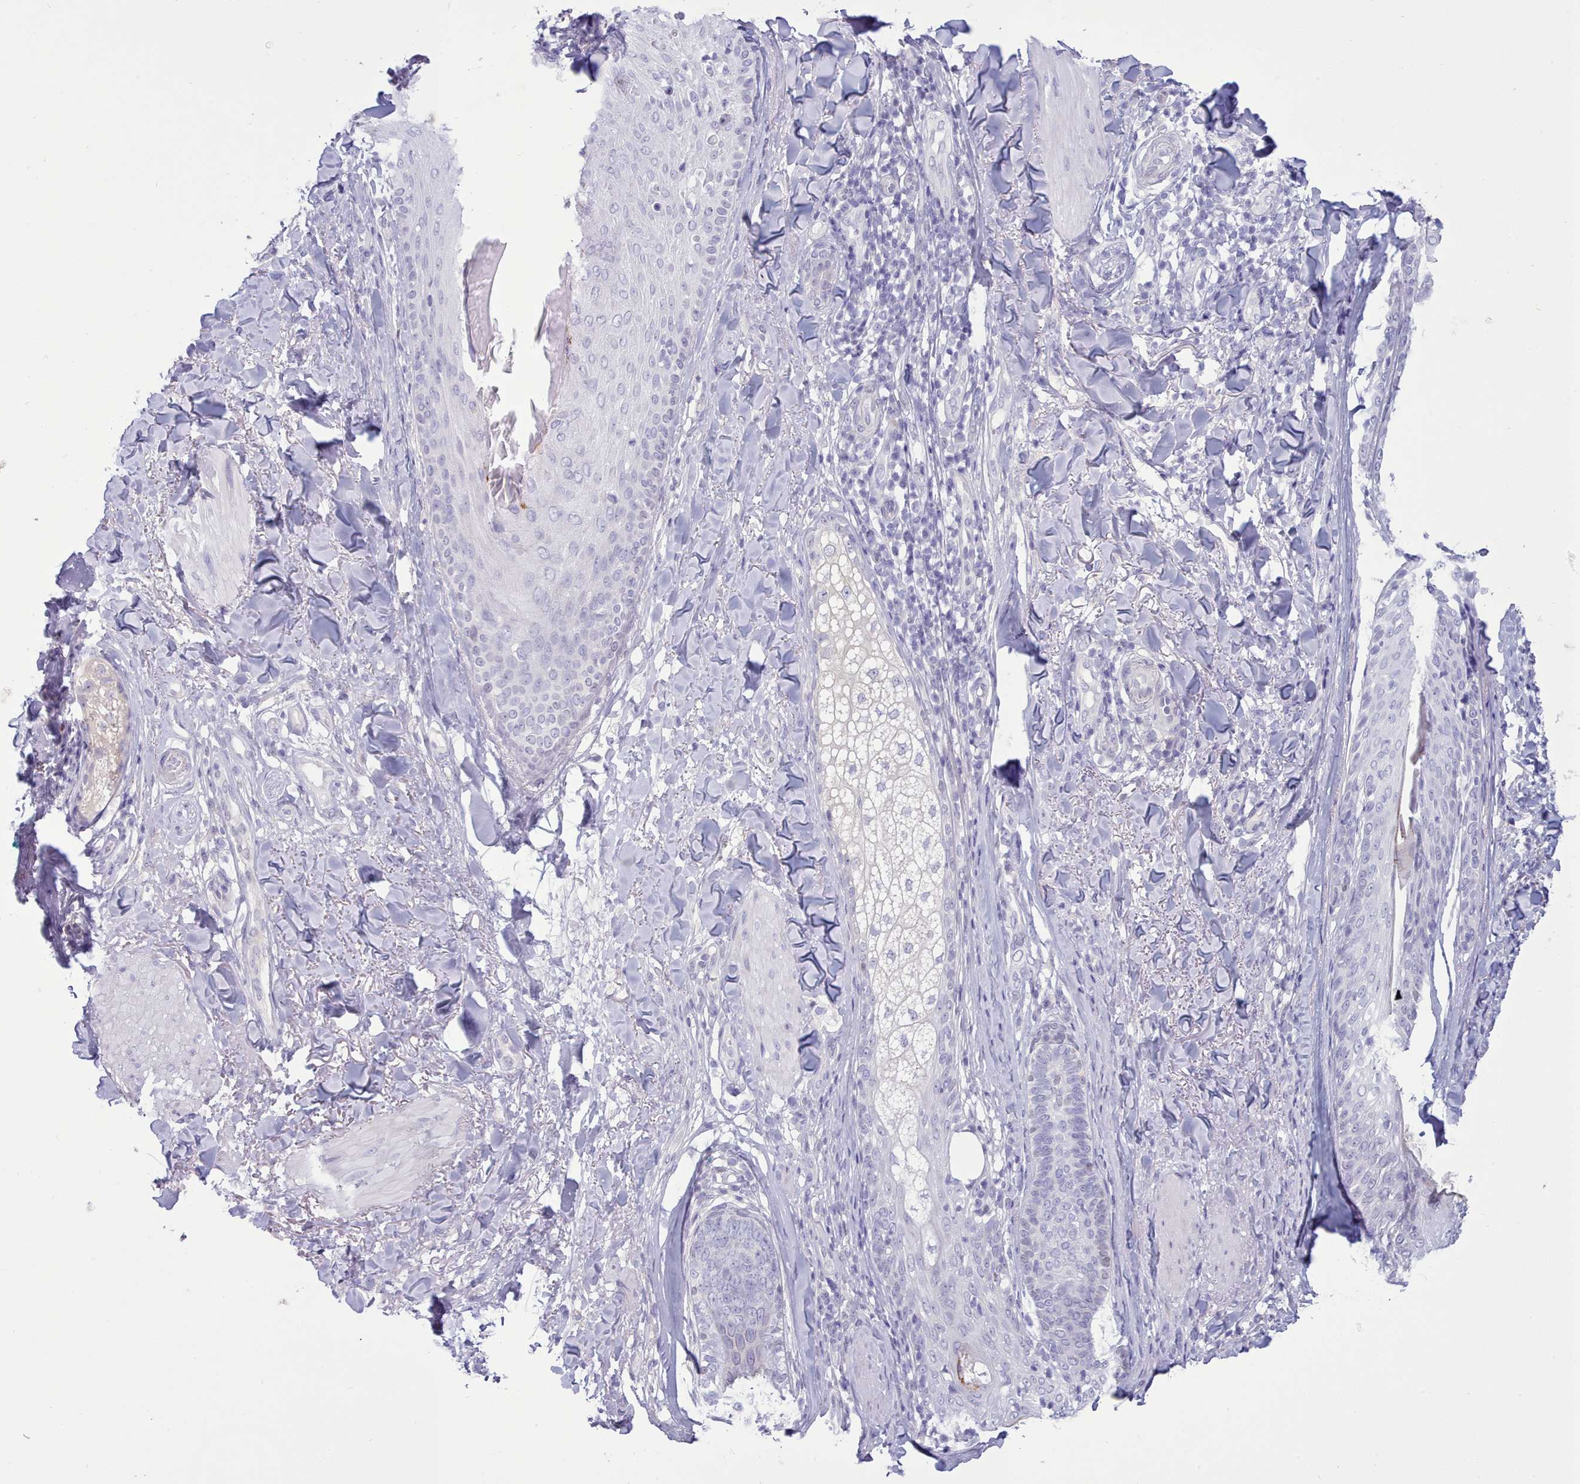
{"staining": {"intensity": "negative", "quantity": "none", "location": "none"}, "tissue": "melanoma", "cell_type": "Tumor cells", "image_type": "cancer", "snomed": [{"axis": "morphology", "description": "Malignant melanoma, NOS"}, {"axis": "topography", "description": "Skin"}], "caption": "Photomicrograph shows no protein positivity in tumor cells of melanoma tissue.", "gene": "TMEM253", "patient": {"sex": "male", "age": 66}}